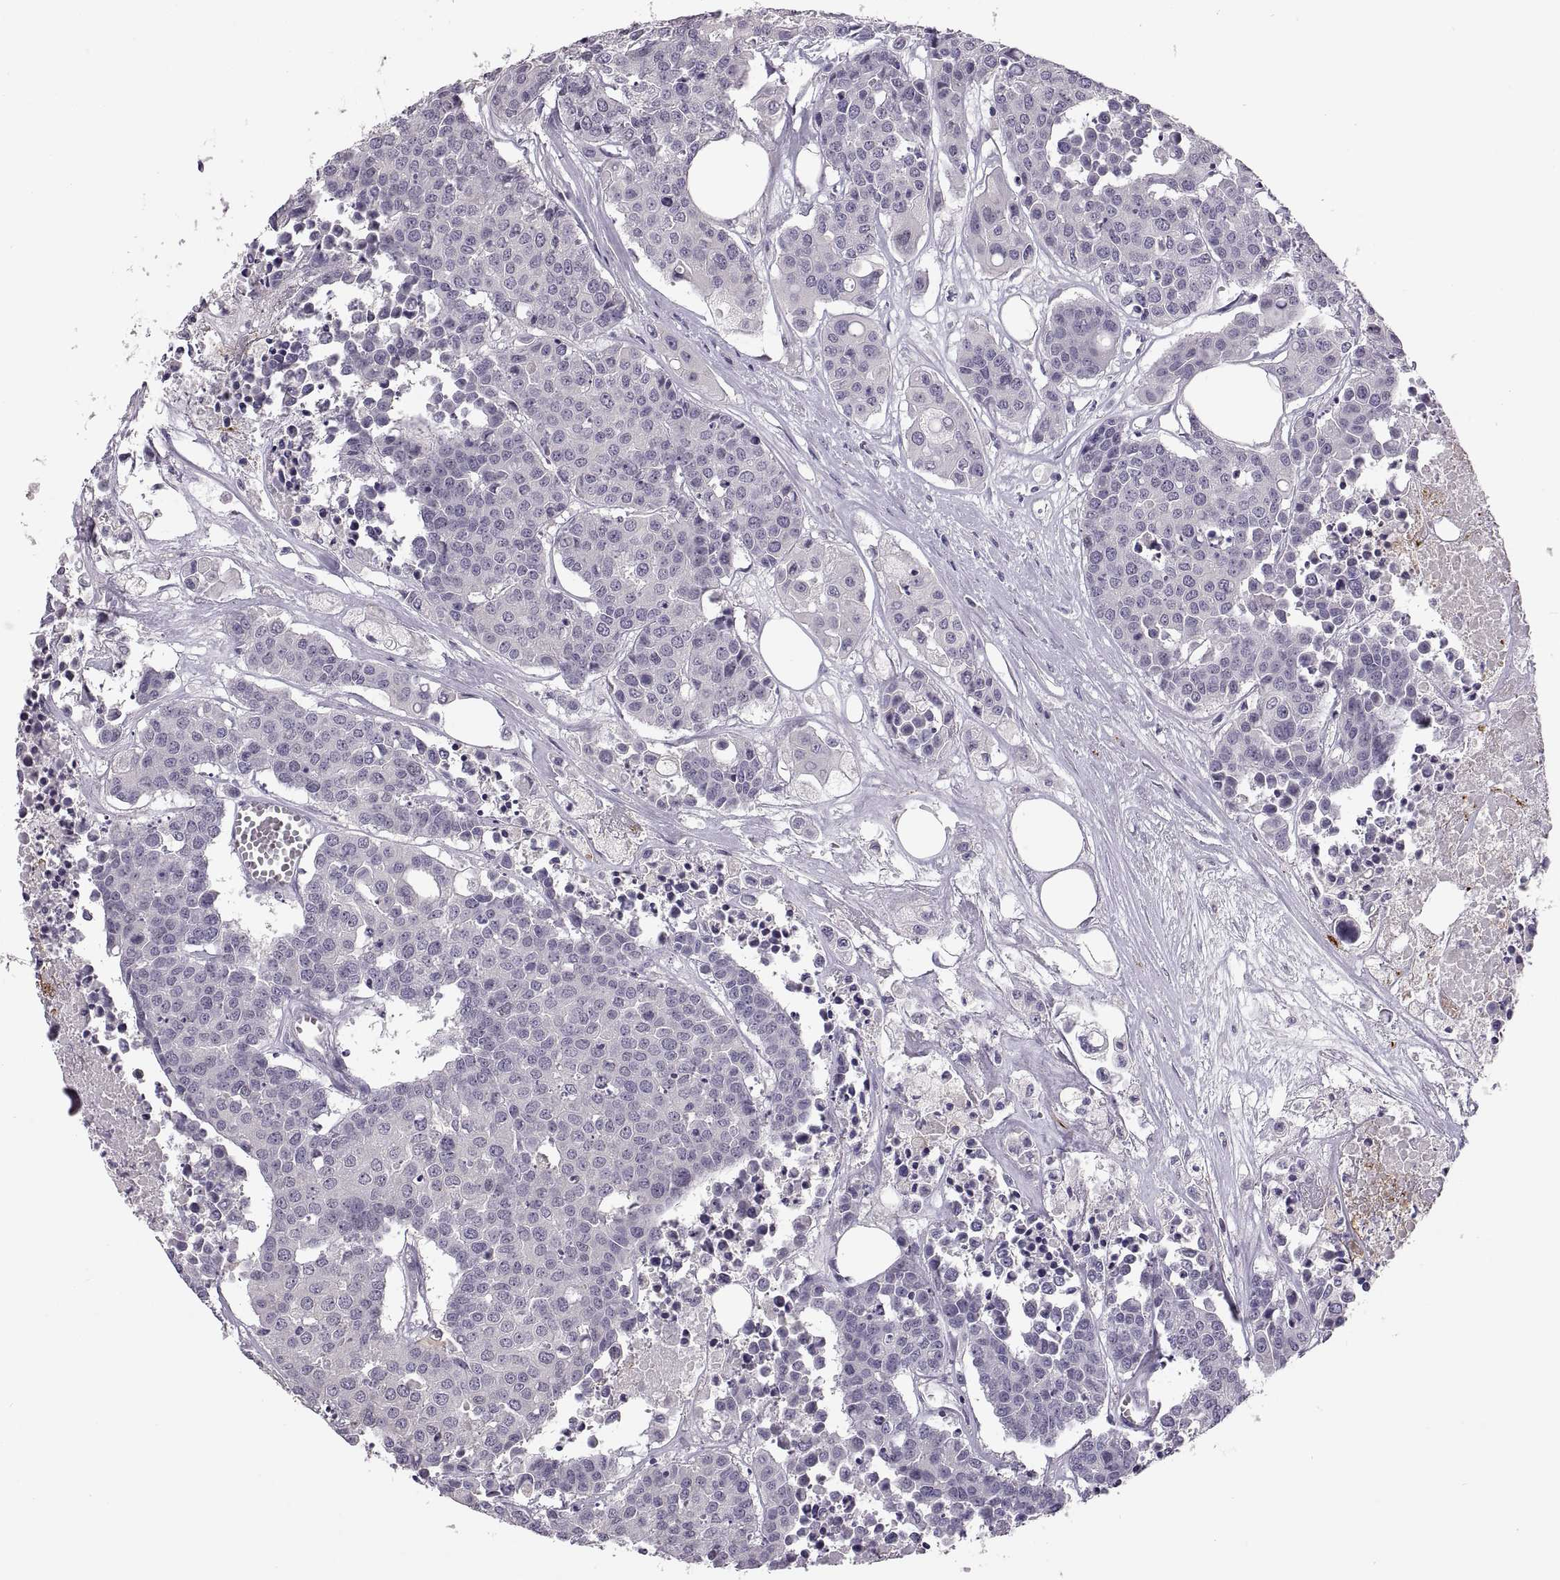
{"staining": {"intensity": "negative", "quantity": "none", "location": "none"}, "tissue": "carcinoid", "cell_type": "Tumor cells", "image_type": "cancer", "snomed": [{"axis": "morphology", "description": "Carcinoid, malignant, NOS"}, {"axis": "topography", "description": "Colon"}], "caption": "Tumor cells show no significant staining in malignant carcinoid. The staining is performed using DAB (3,3'-diaminobenzidine) brown chromogen with nuclei counter-stained in using hematoxylin.", "gene": "MAGEB18", "patient": {"sex": "male", "age": 81}}